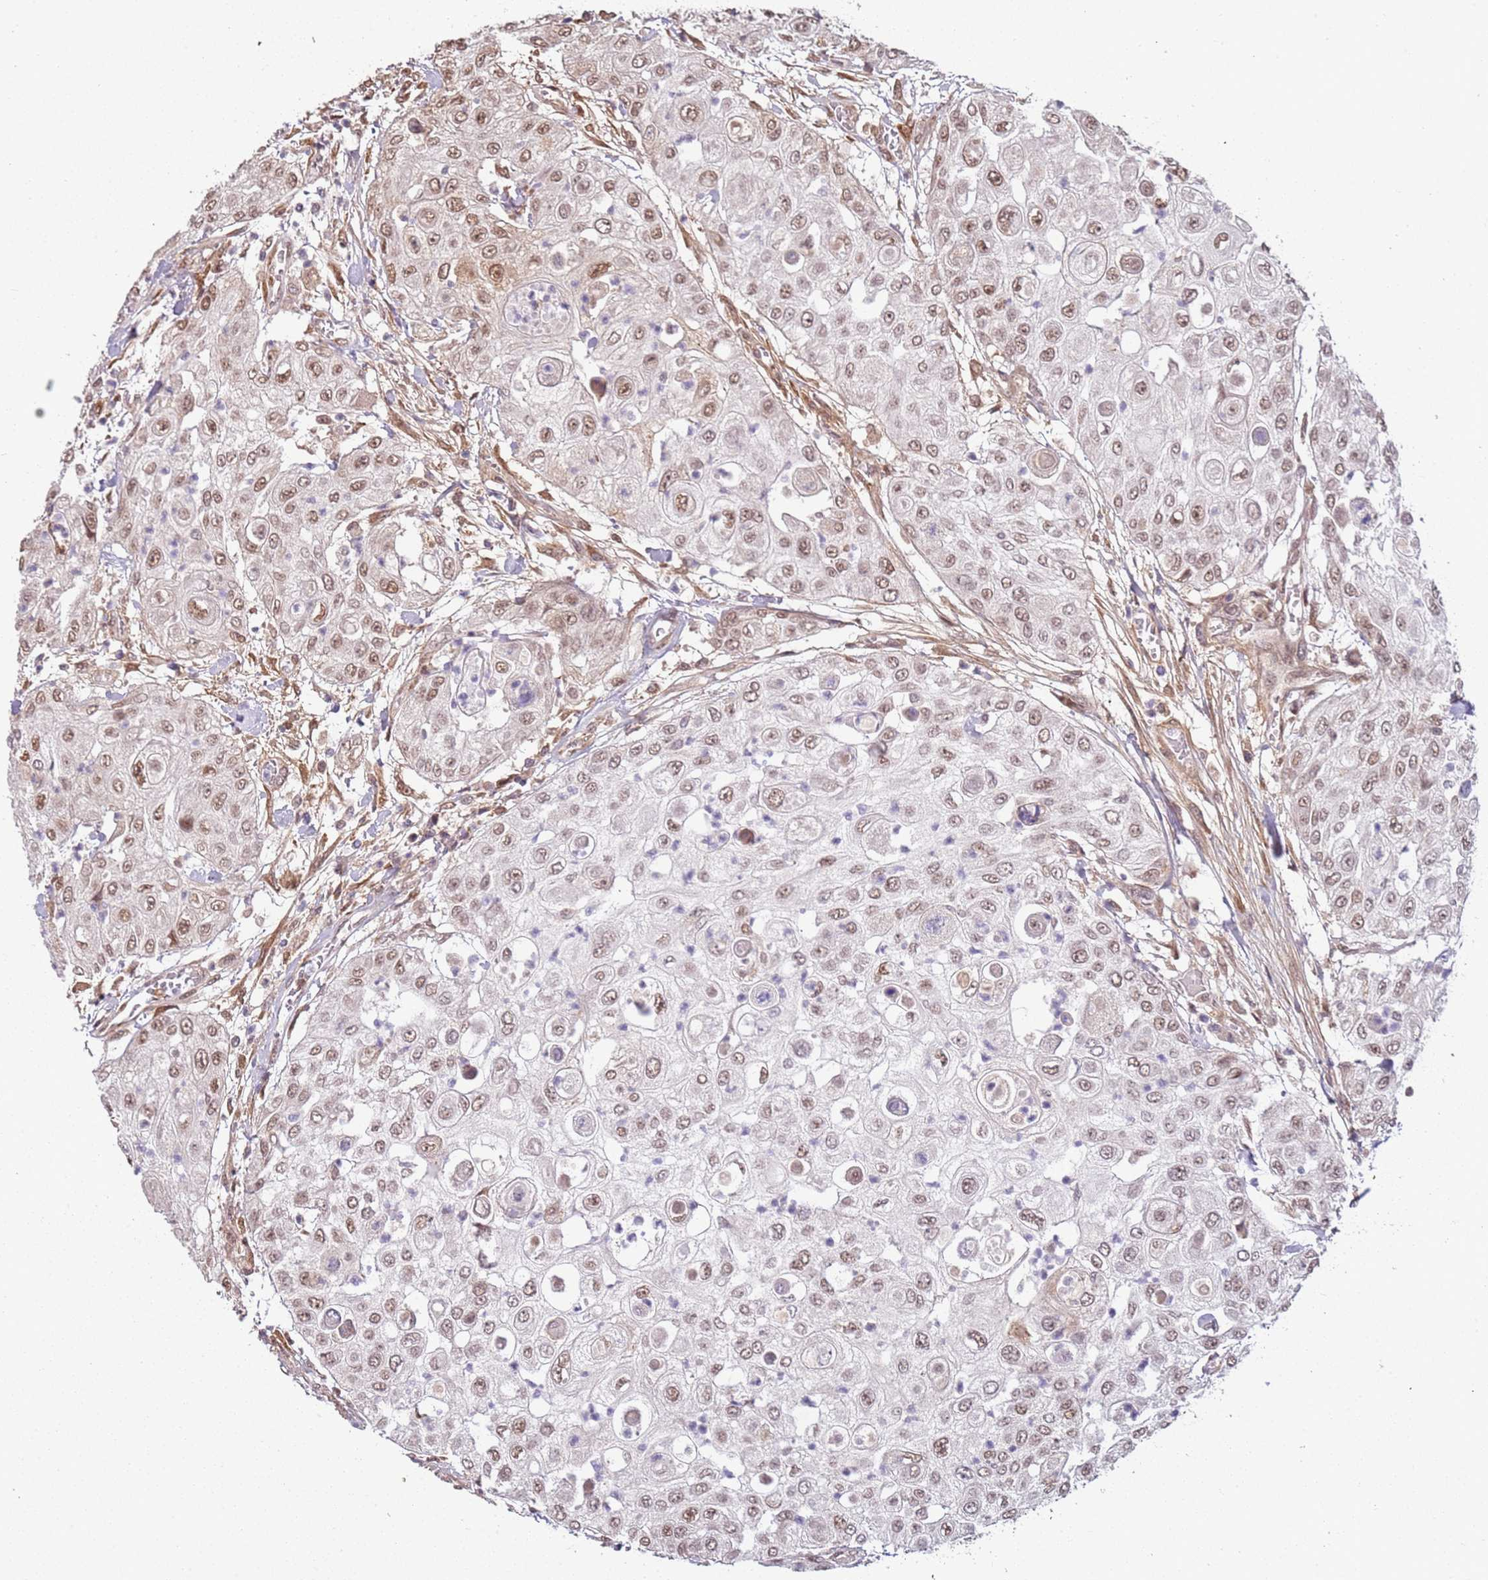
{"staining": {"intensity": "moderate", "quantity": "25%-75%", "location": "nuclear"}, "tissue": "urothelial cancer", "cell_type": "Tumor cells", "image_type": "cancer", "snomed": [{"axis": "morphology", "description": "Urothelial carcinoma, High grade"}, {"axis": "topography", "description": "Urinary bladder"}], "caption": "Urothelial cancer stained with DAB immunohistochemistry (IHC) demonstrates medium levels of moderate nuclear expression in approximately 25%-75% of tumor cells.", "gene": "POLR3H", "patient": {"sex": "female", "age": 79}}